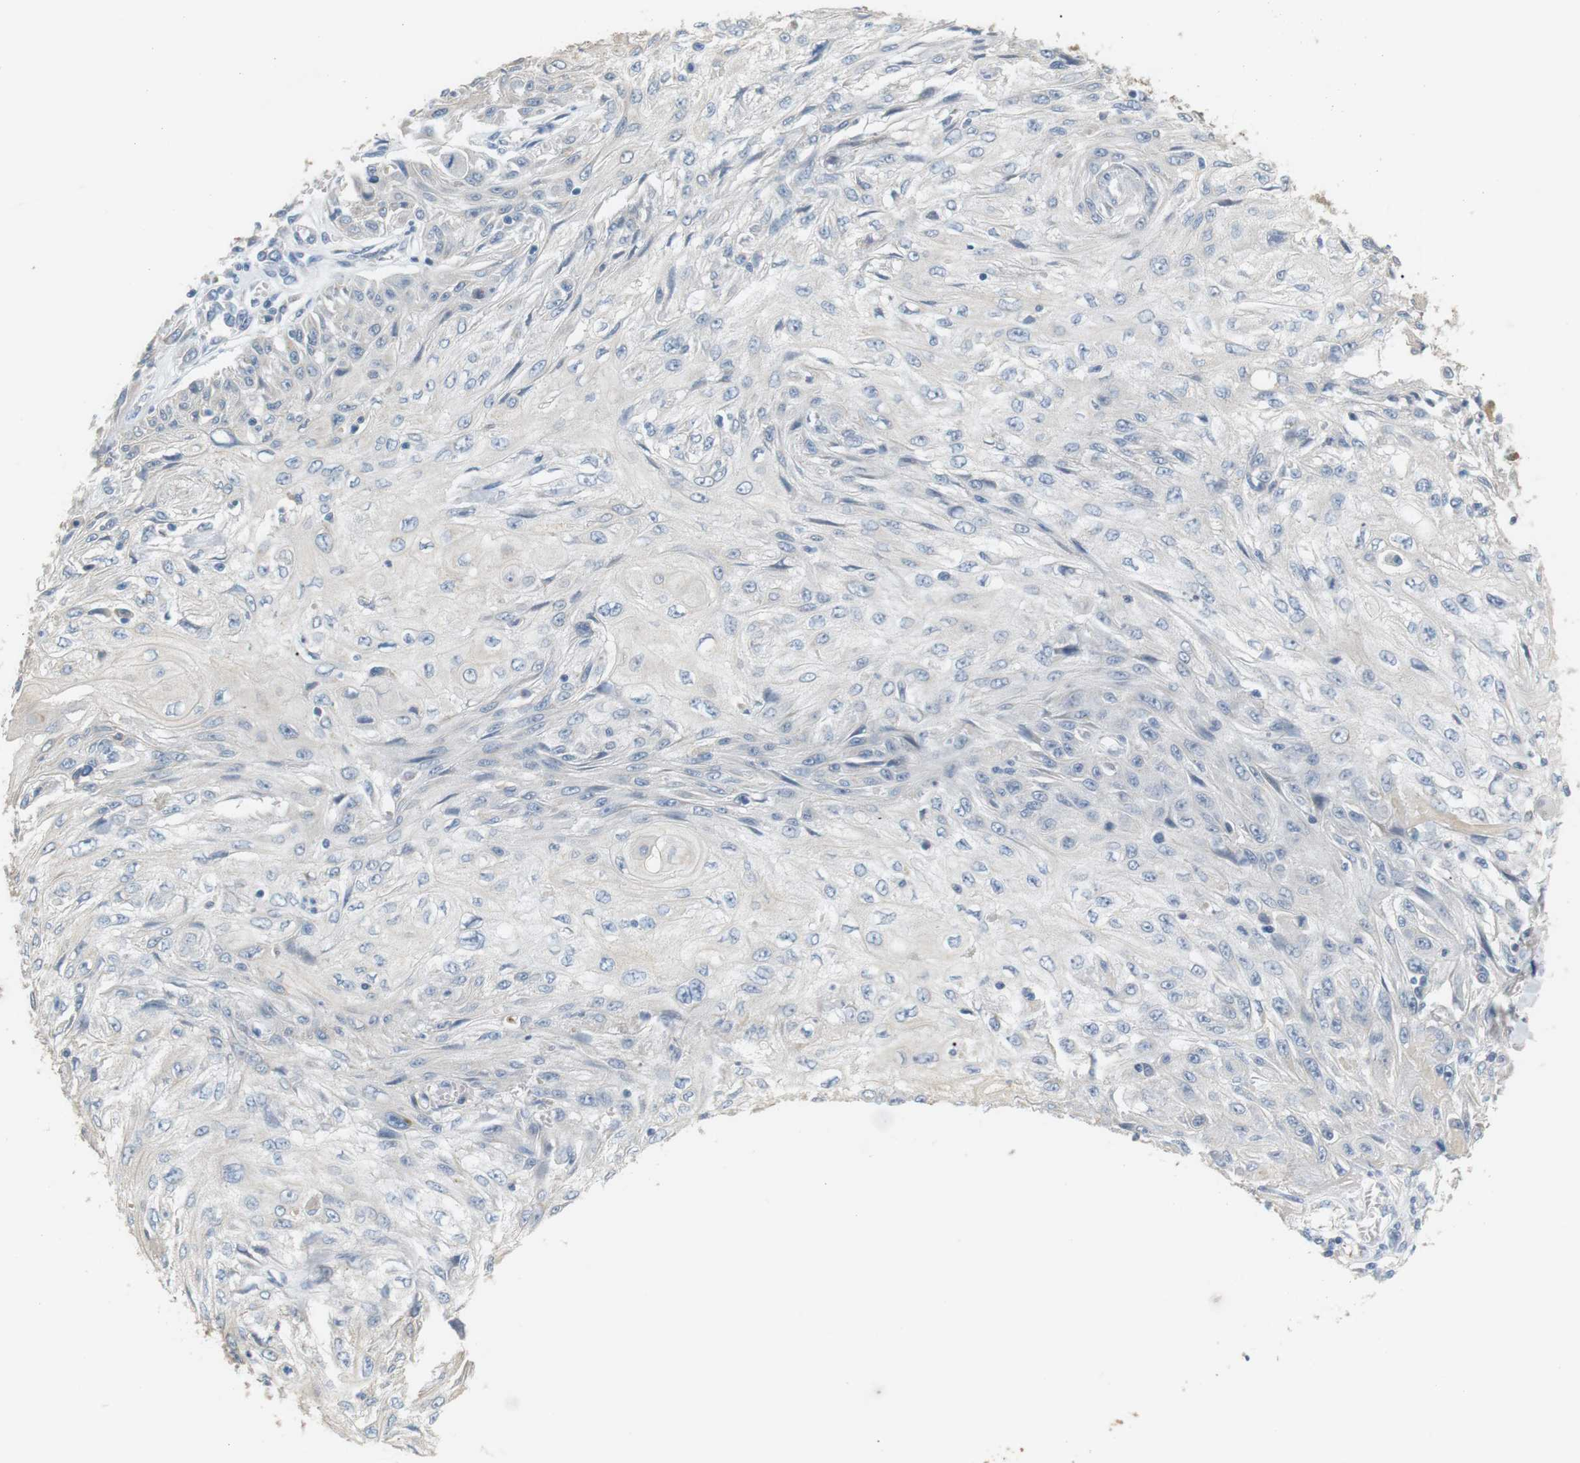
{"staining": {"intensity": "negative", "quantity": "none", "location": "none"}, "tissue": "skin cancer", "cell_type": "Tumor cells", "image_type": "cancer", "snomed": [{"axis": "morphology", "description": "Squamous cell carcinoma, NOS"}, {"axis": "topography", "description": "Skin"}], "caption": "Skin cancer (squamous cell carcinoma) was stained to show a protein in brown. There is no significant positivity in tumor cells.", "gene": "CD300E", "patient": {"sex": "male", "age": 75}}